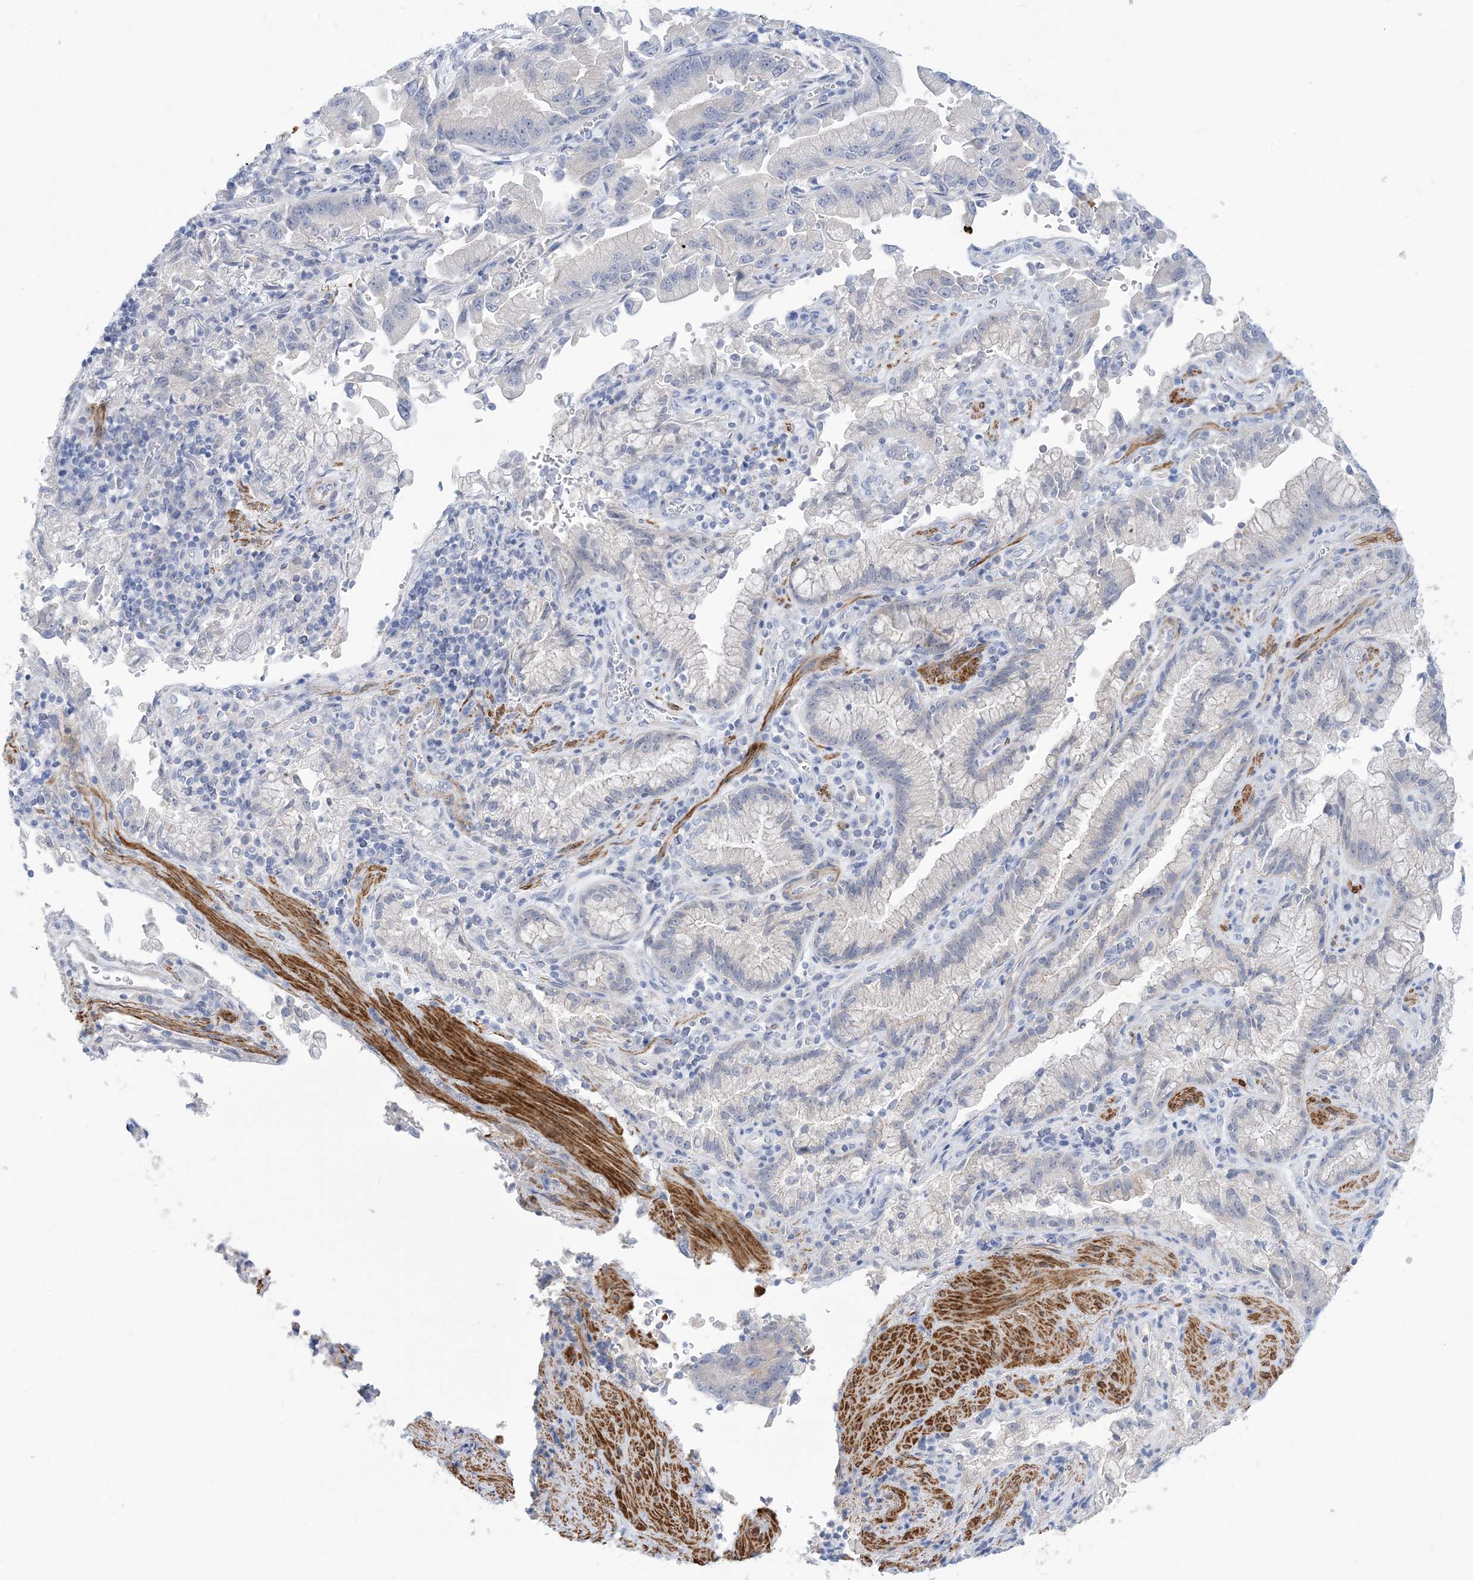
{"staining": {"intensity": "negative", "quantity": "none", "location": "none"}, "tissue": "stomach cancer", "cell_type": "Tumor cells", "image_type": "cancer", "snomed": [{"axis": "morphology", "description": "Adenocarcinoma, NOS"}, {"axis": "topography", "description": "Stomach"}], "caption": "There is no significant expression in tumor cells of adenocarcinoma (stomach). (DAB (3,3'-diaminobenzidine) IHC, high magnification).", "gene": "MARS2", "patient": {"sex": "male", "age": 62}}